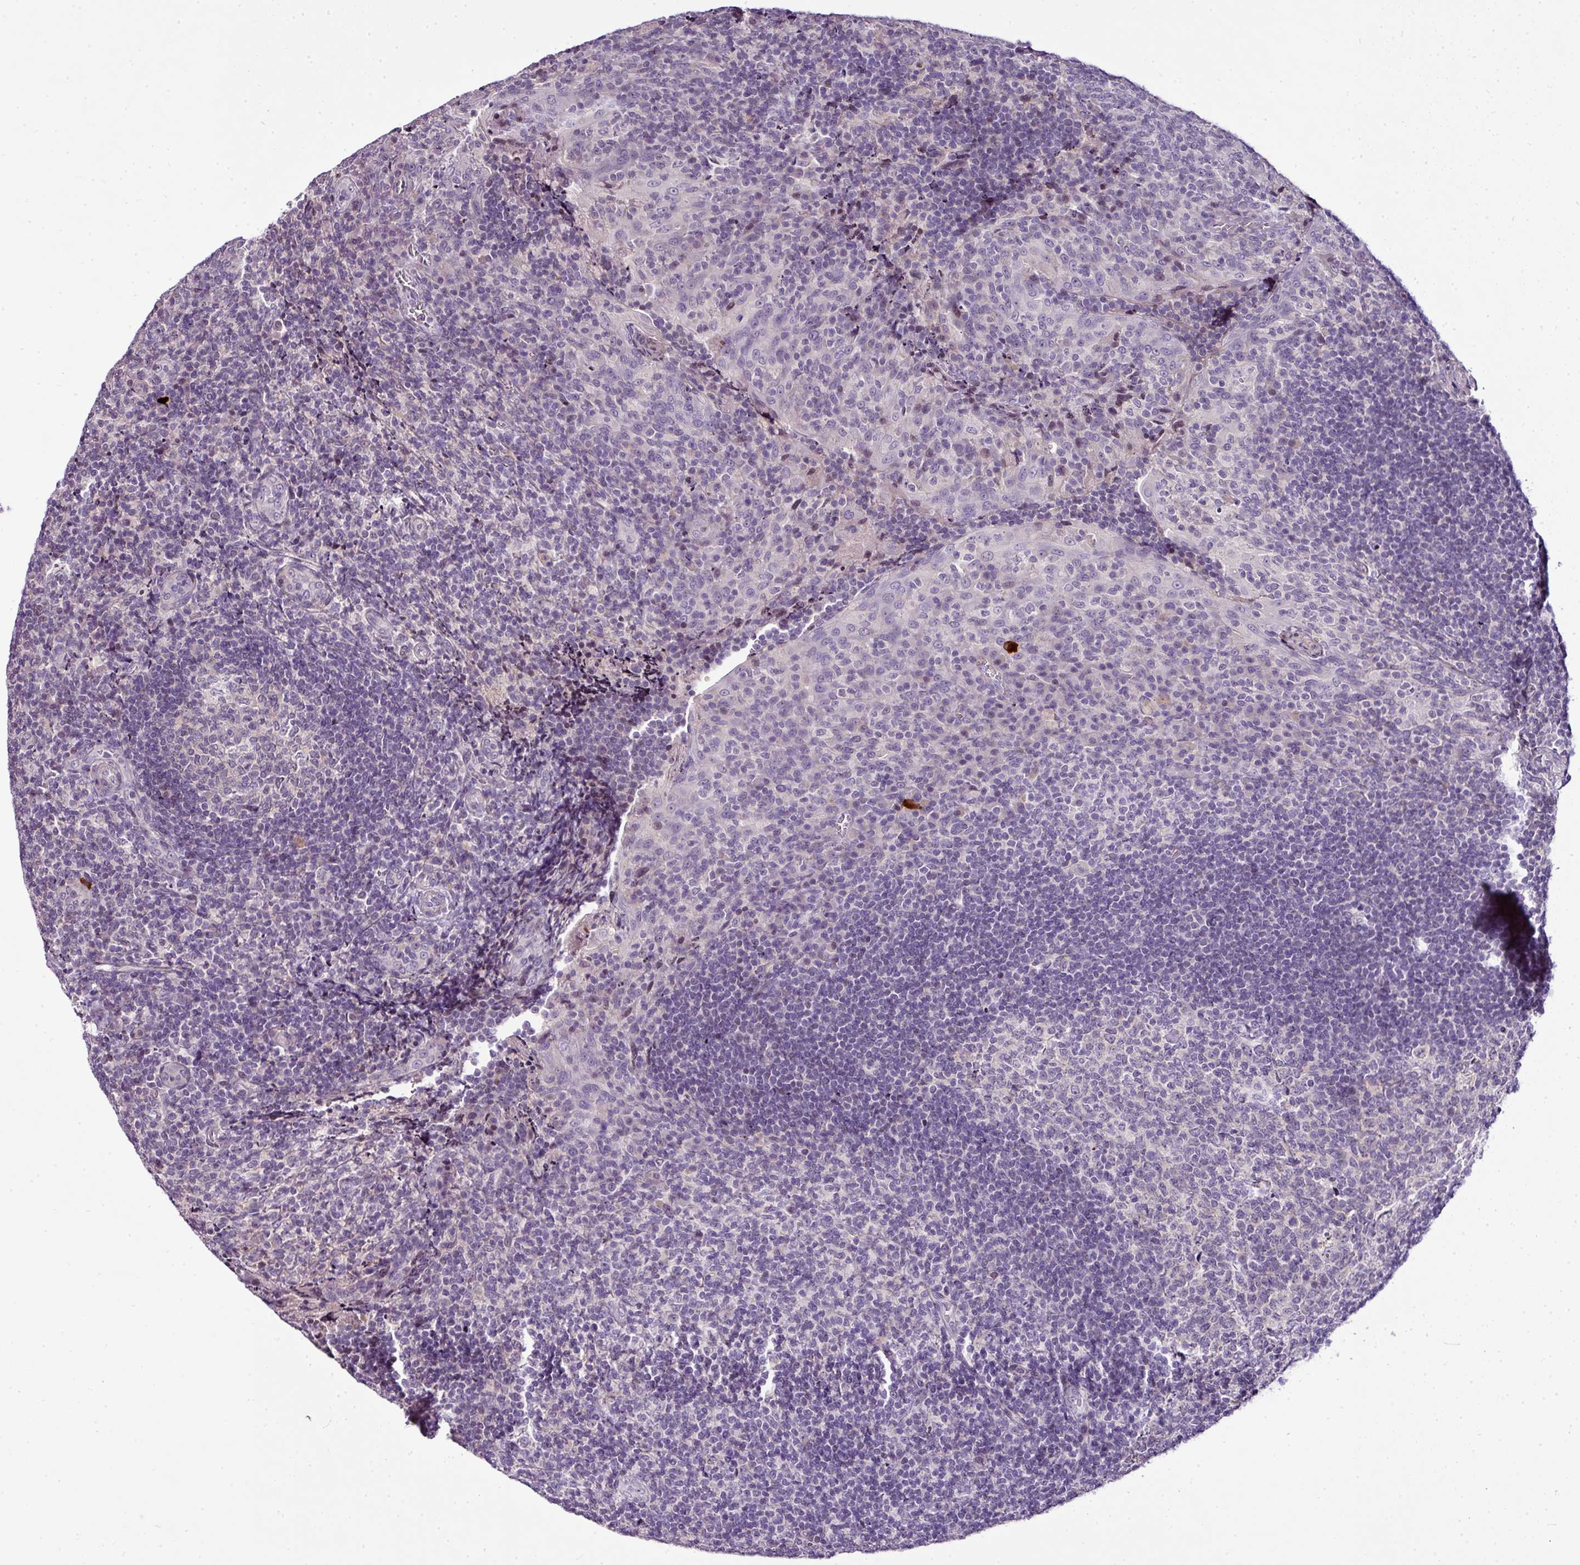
{"staining": {"intensity": "negative", "quantity": "none", "location": "none"}, "tissue": "tonsil", "cell_type": "Germinal center cells", "image_type": "normal", "snomed": [{"axis": "morphology", "description": "Normal tissue, NOS"}, {"axis": "topography", "description": "Tonsil"}], "caption": "Photomicrograph shows no significant protein expression in germinal center cells of normal tonsil. (DAB IHC, high magnification).", "gene": "TEX30", "patient": {"sex": "male", "age": 17}}